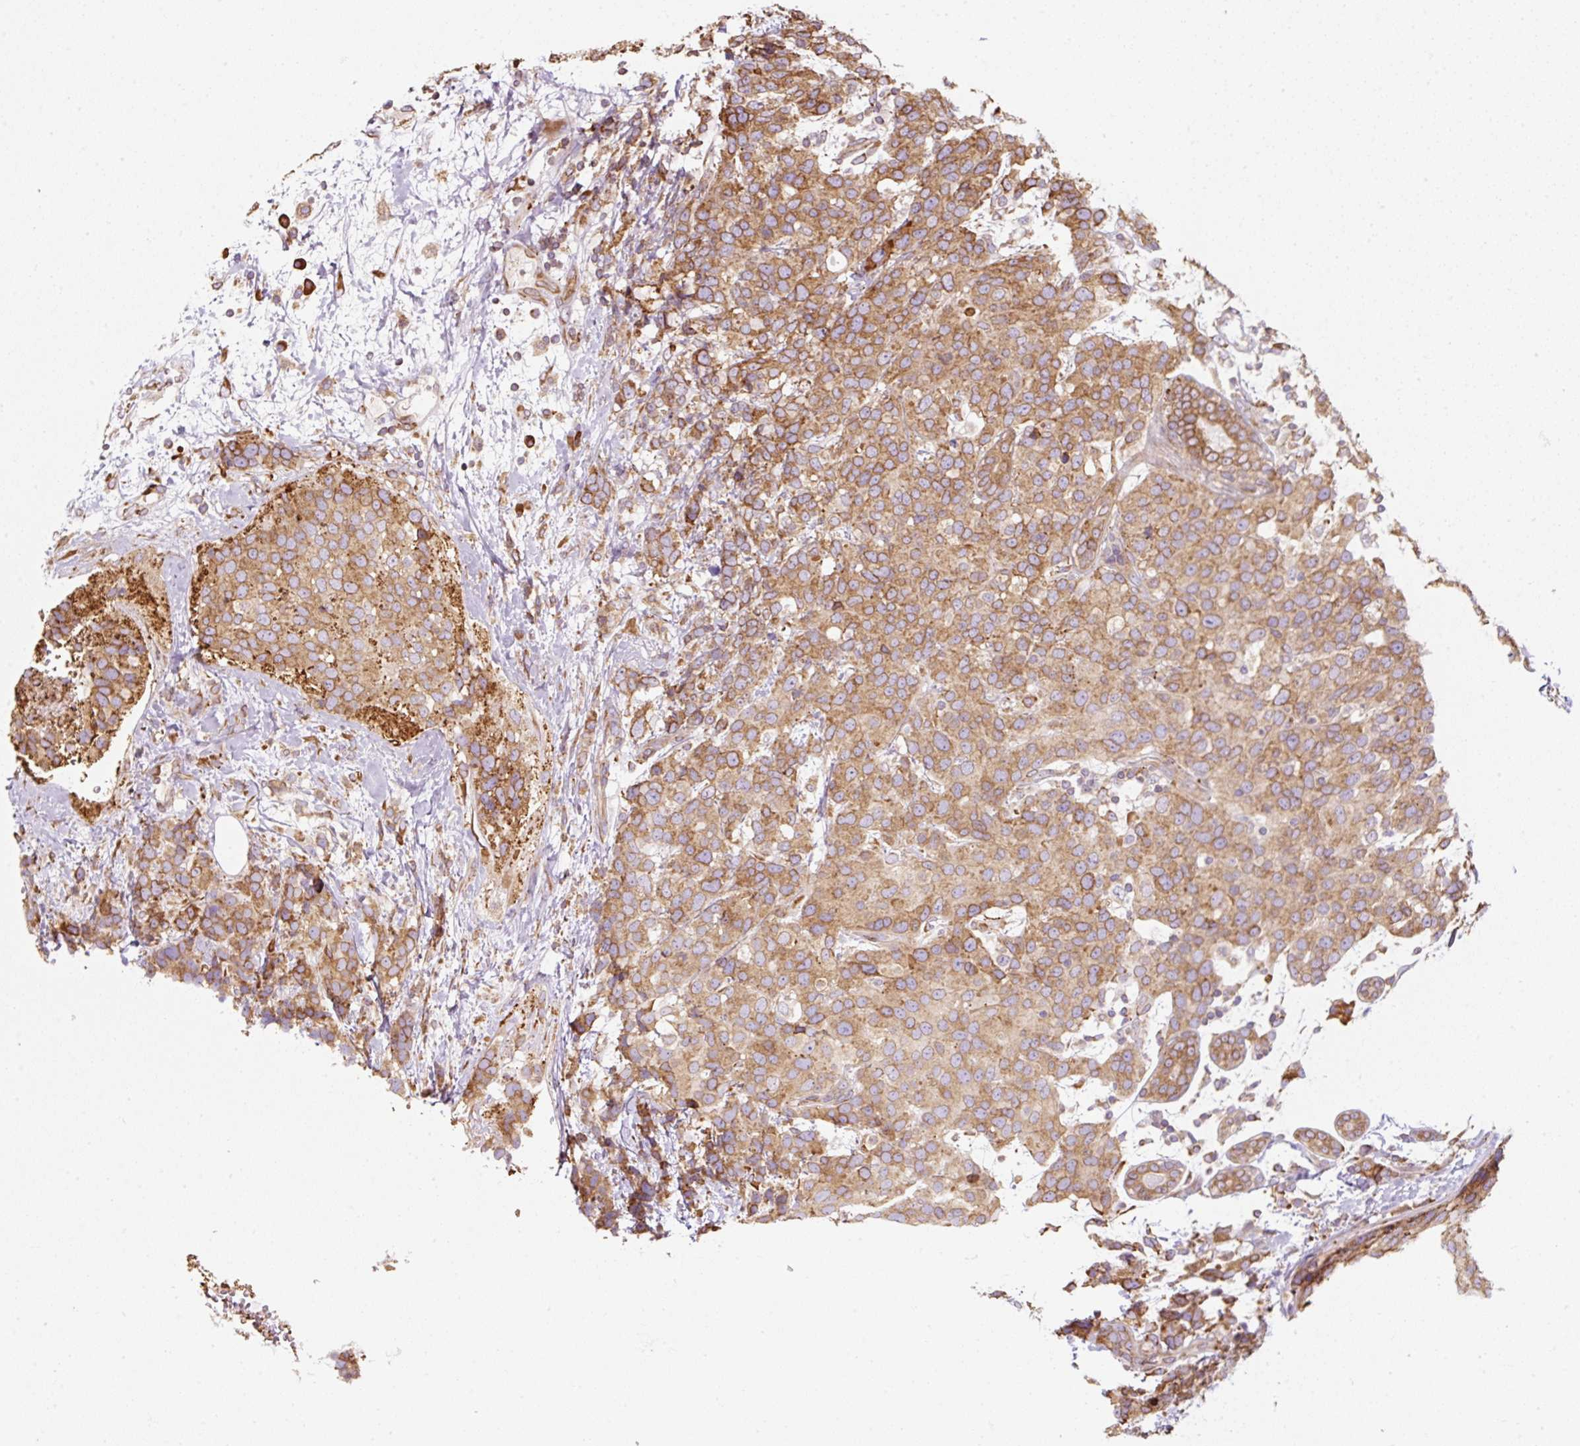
{"staining": {"intensity": "moderate", "quantity": ">75%", "location": "cytoplasmic/membranous"}, "tissue": "breast cancer", "cell_type": "Tumor cells", "image_type": "cancer", "snomed": [{"axis": "morphology", "description": "Lobular carcinoma"}, {"axis": "topography", "description": "Breast"}], "caption": "Protein analysis of breast cancer (lobular carcinoma) tissue displays moderate cytoplasmic/membranous expression in approximately >75% of tumor cells. Immunohistochemistry (ihc) stains the protein of interest in brown and the nuclei are stained blue.", "gene": "PRKCSH", "patient": {"sex": "female", "age": 59}}